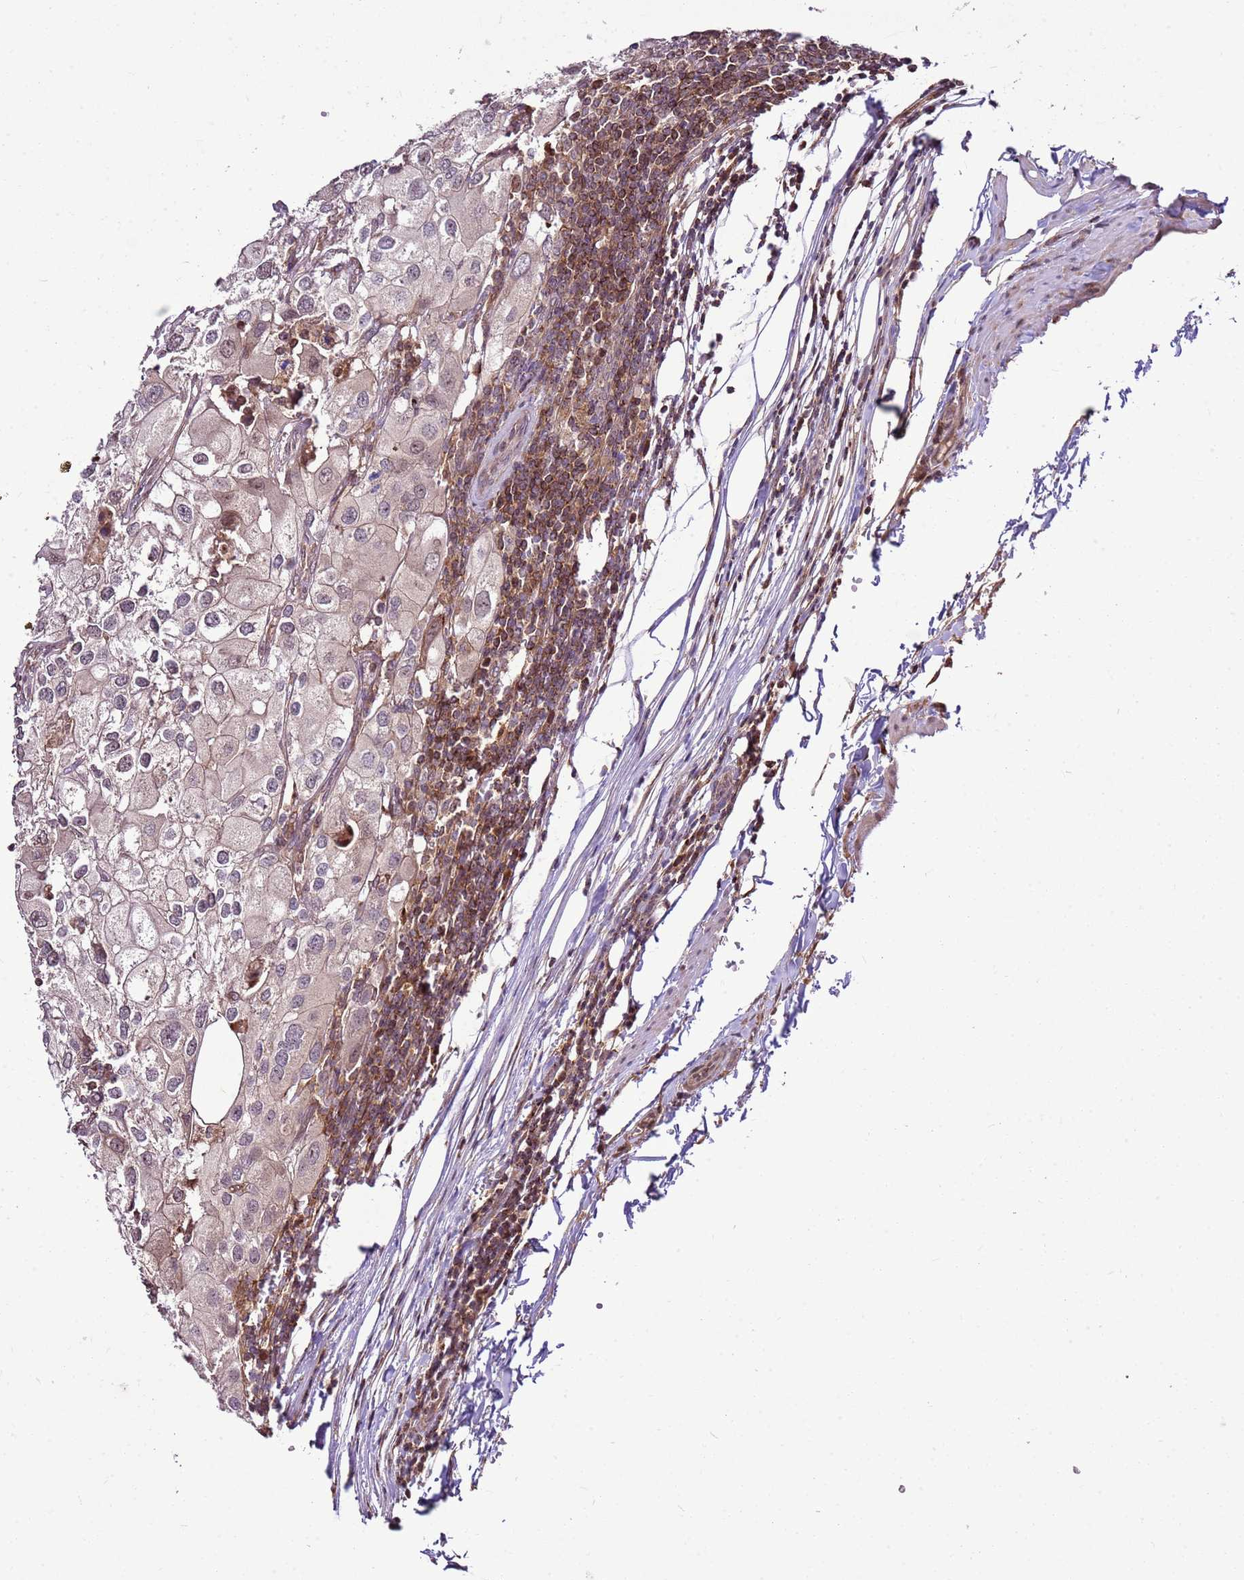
{"staining": {"intensity": "negative", "quantity": "none", "location": "none"}, "tissue": "urothelial cancer", "cell_type": "Tumor cells", "image_type": "cancer", "snomed": [{"axis": "morphology", "description": "Urothelial carcinoma, High grade"}, {"axis": "topography", "description": "Urinary bladder"}], "caption": "Immunohistochemistry micrograph of neoplastic tissue: high-grade urothelial carcinoma stained with DAB (3,3'-diaminobenzidine) exhibits no significant protein staining in tumor cells.", "gene": "RASA3", "patient": {"sex": "male", "age": 64}}